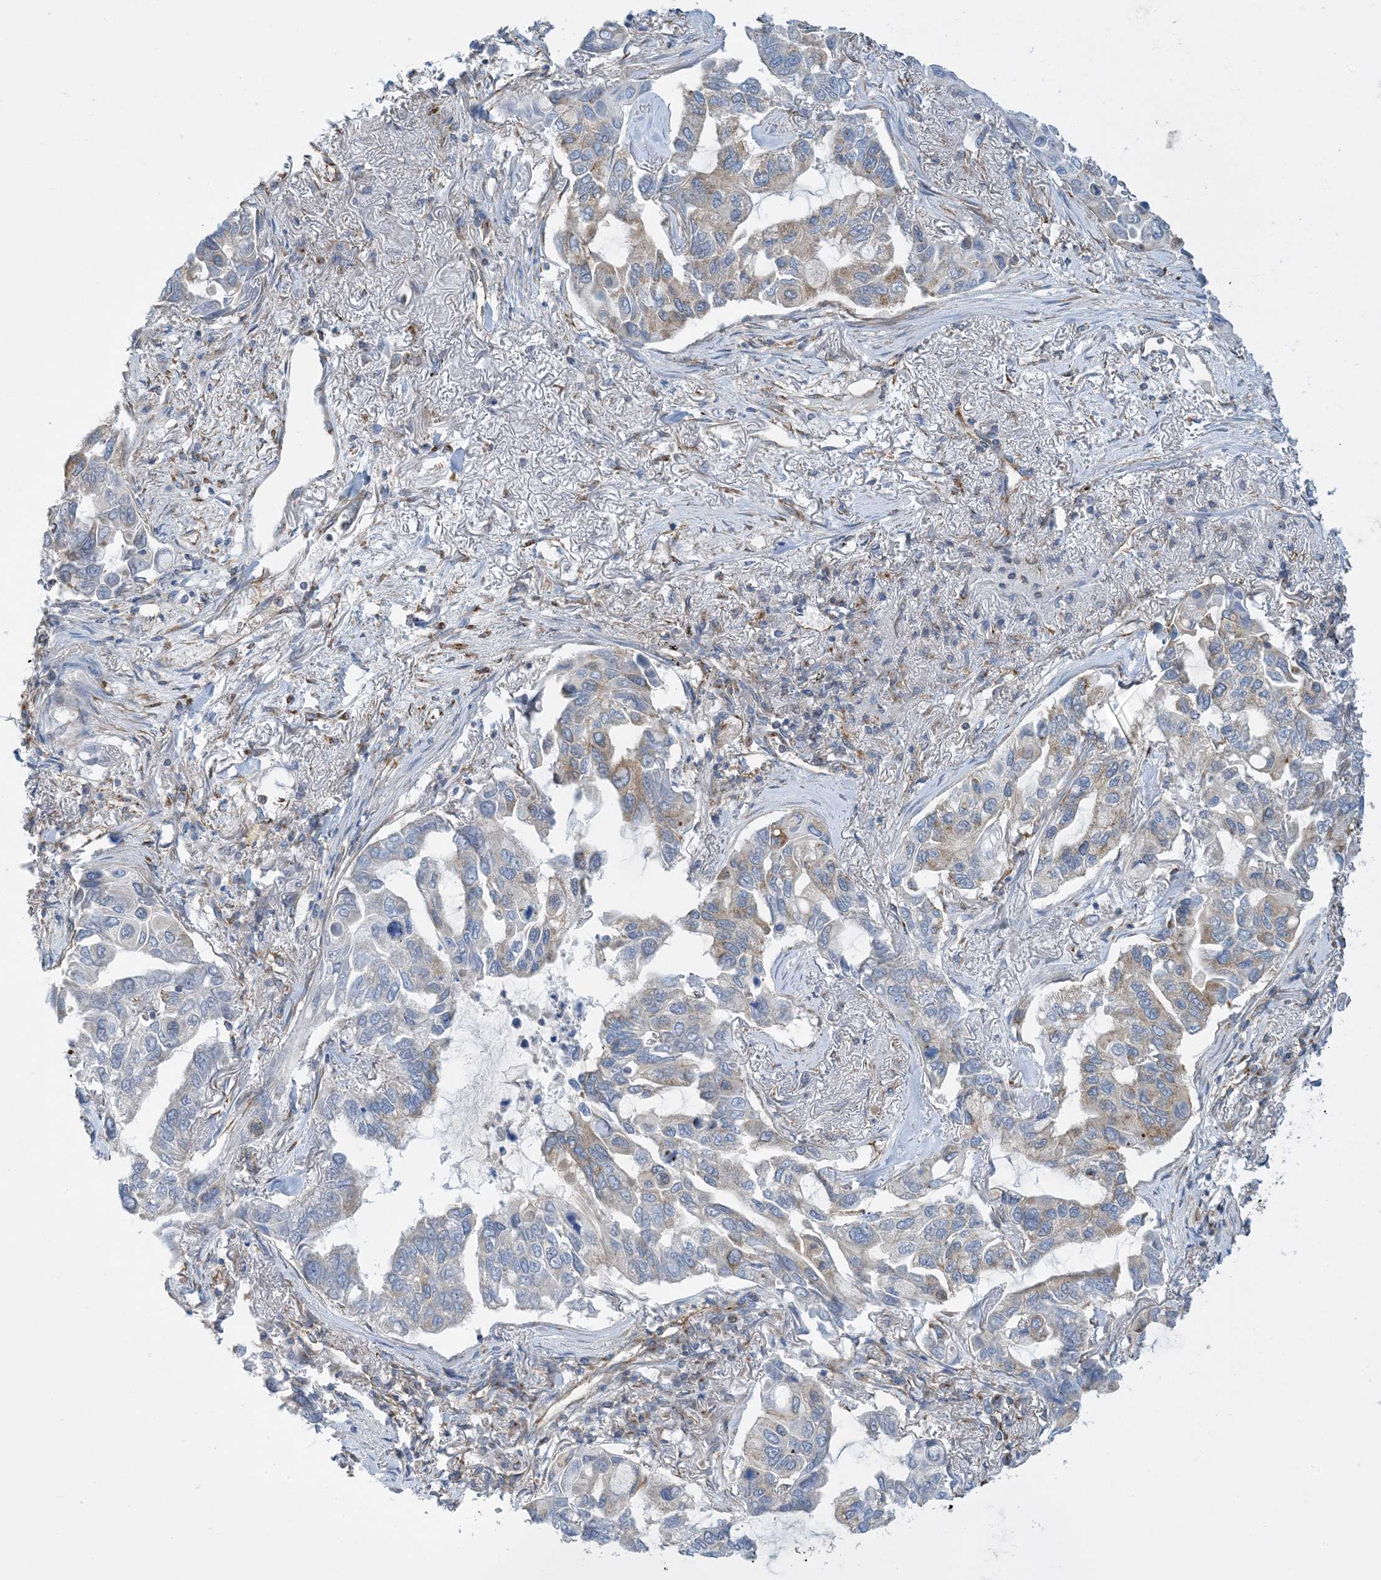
{"staining": {"intensity": "weak", "quantity": "<25%", "location": "cytoplasmic/membranous"}, "tissue": "lung cancer", "cell_type": "Tumor cells", "image_type": "cancer", "snomed": [{"axis": "morphology", "description": "Adenocarcinoma, NOS"}, {"axis": "topography", "description": "Lung"}], "caption": "The photomicrograph shows no staining of tumor cells in lung adenocarcinoma.", "gene": "SIDT1", "patient": {"sex": "male", "age": 64}}